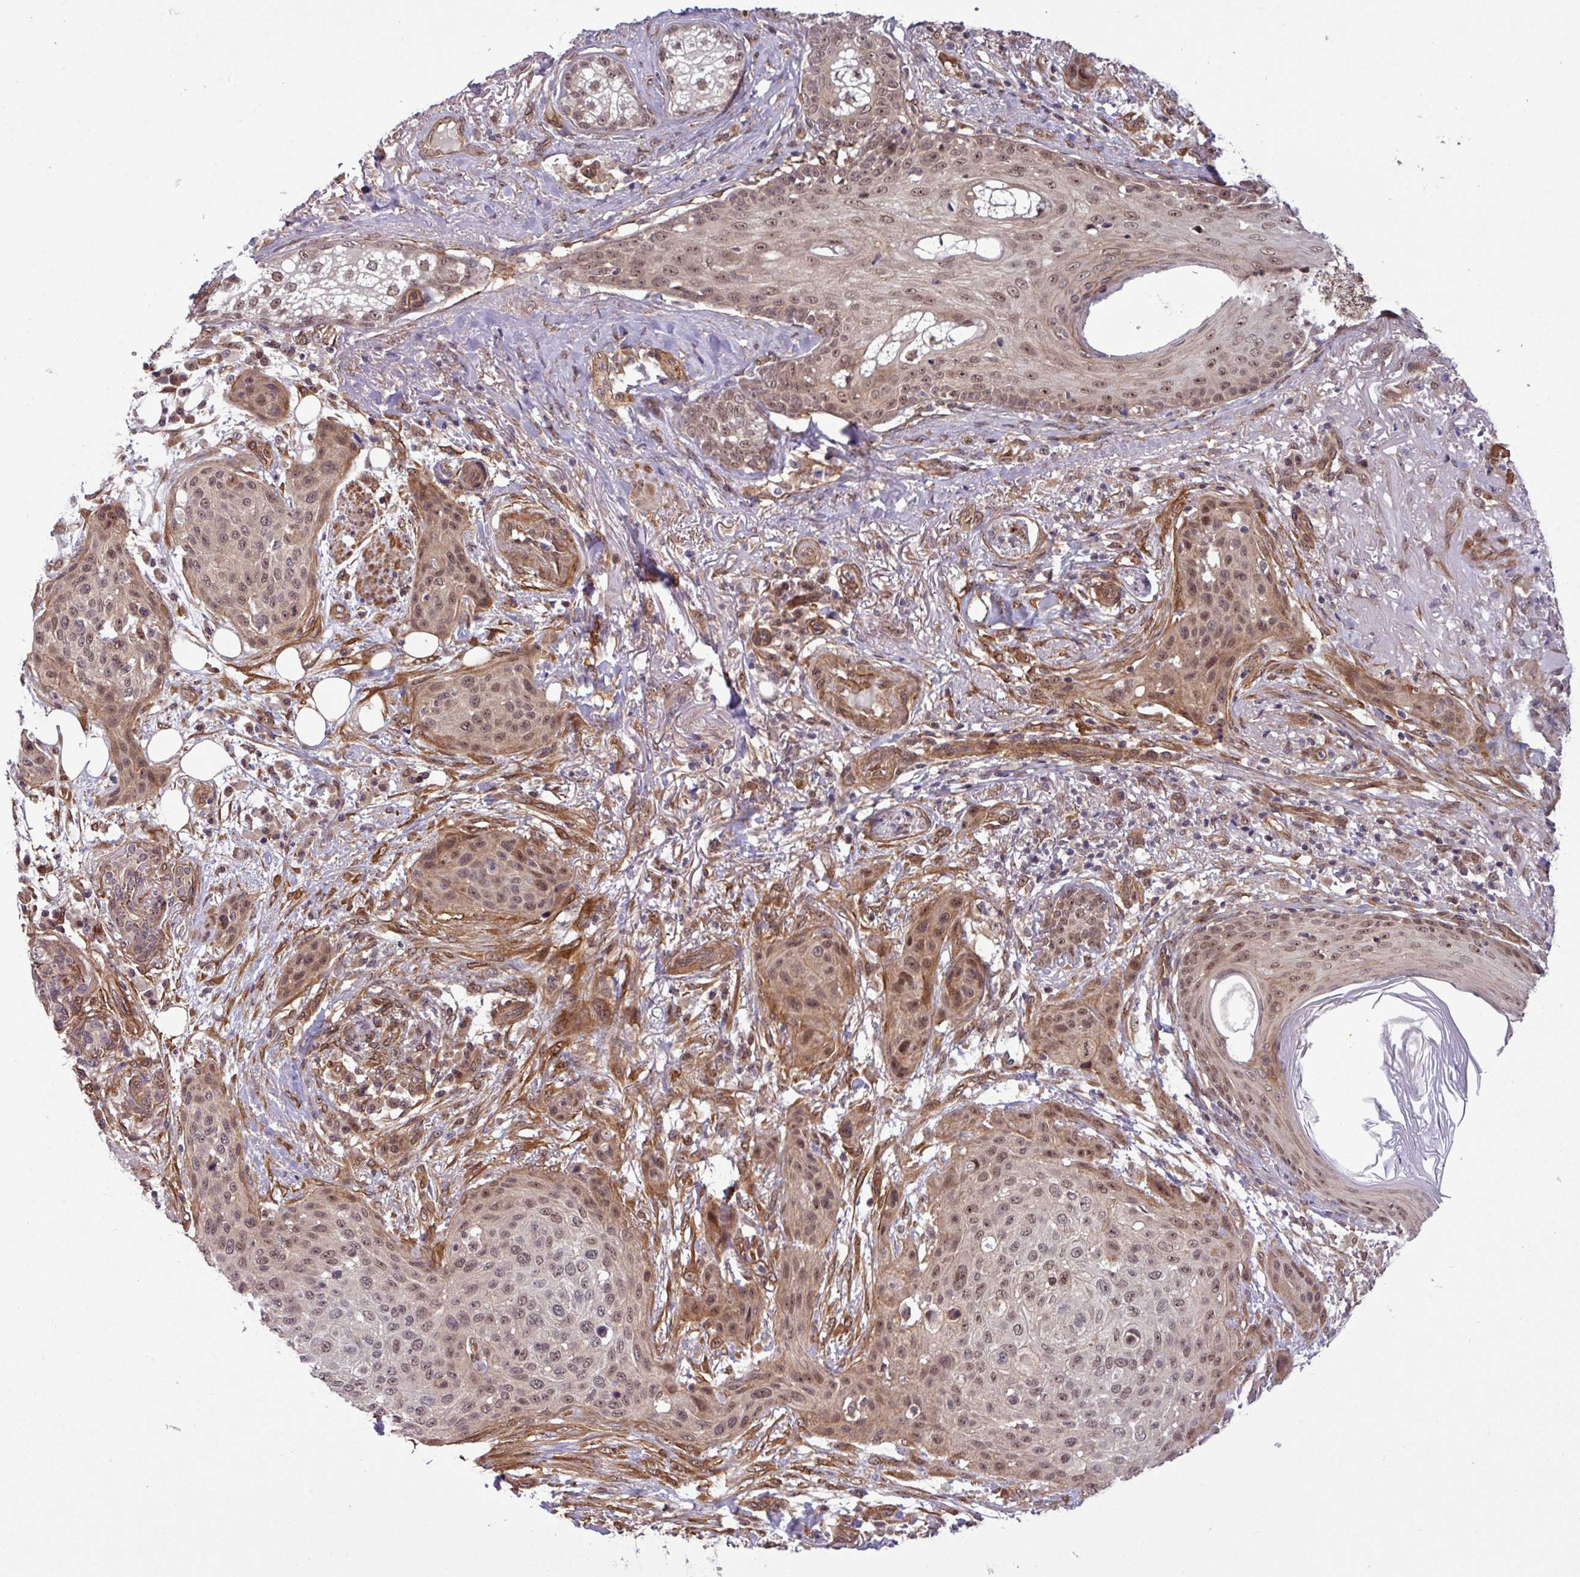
{"staining": {"intensity": "weak", "quantity": ">75%", "location": "nuclear"}, "tissue": "skin cancer", "cell_type": "Tumor cells", "image_type": "cancer", "snomed": [{"axis": "morphology", "description": "Squamous cell carcinoma, NOS"}, {"axis": "topography", "description": "Skin"}], "caption": "There is low levels of weak nuclear staining in tumor cells of skin cancer, as demonstrated by immunohistochemical staining (brown color).", "gene": "C7orf50", "patient": {"sex": "female", "age": 87}}